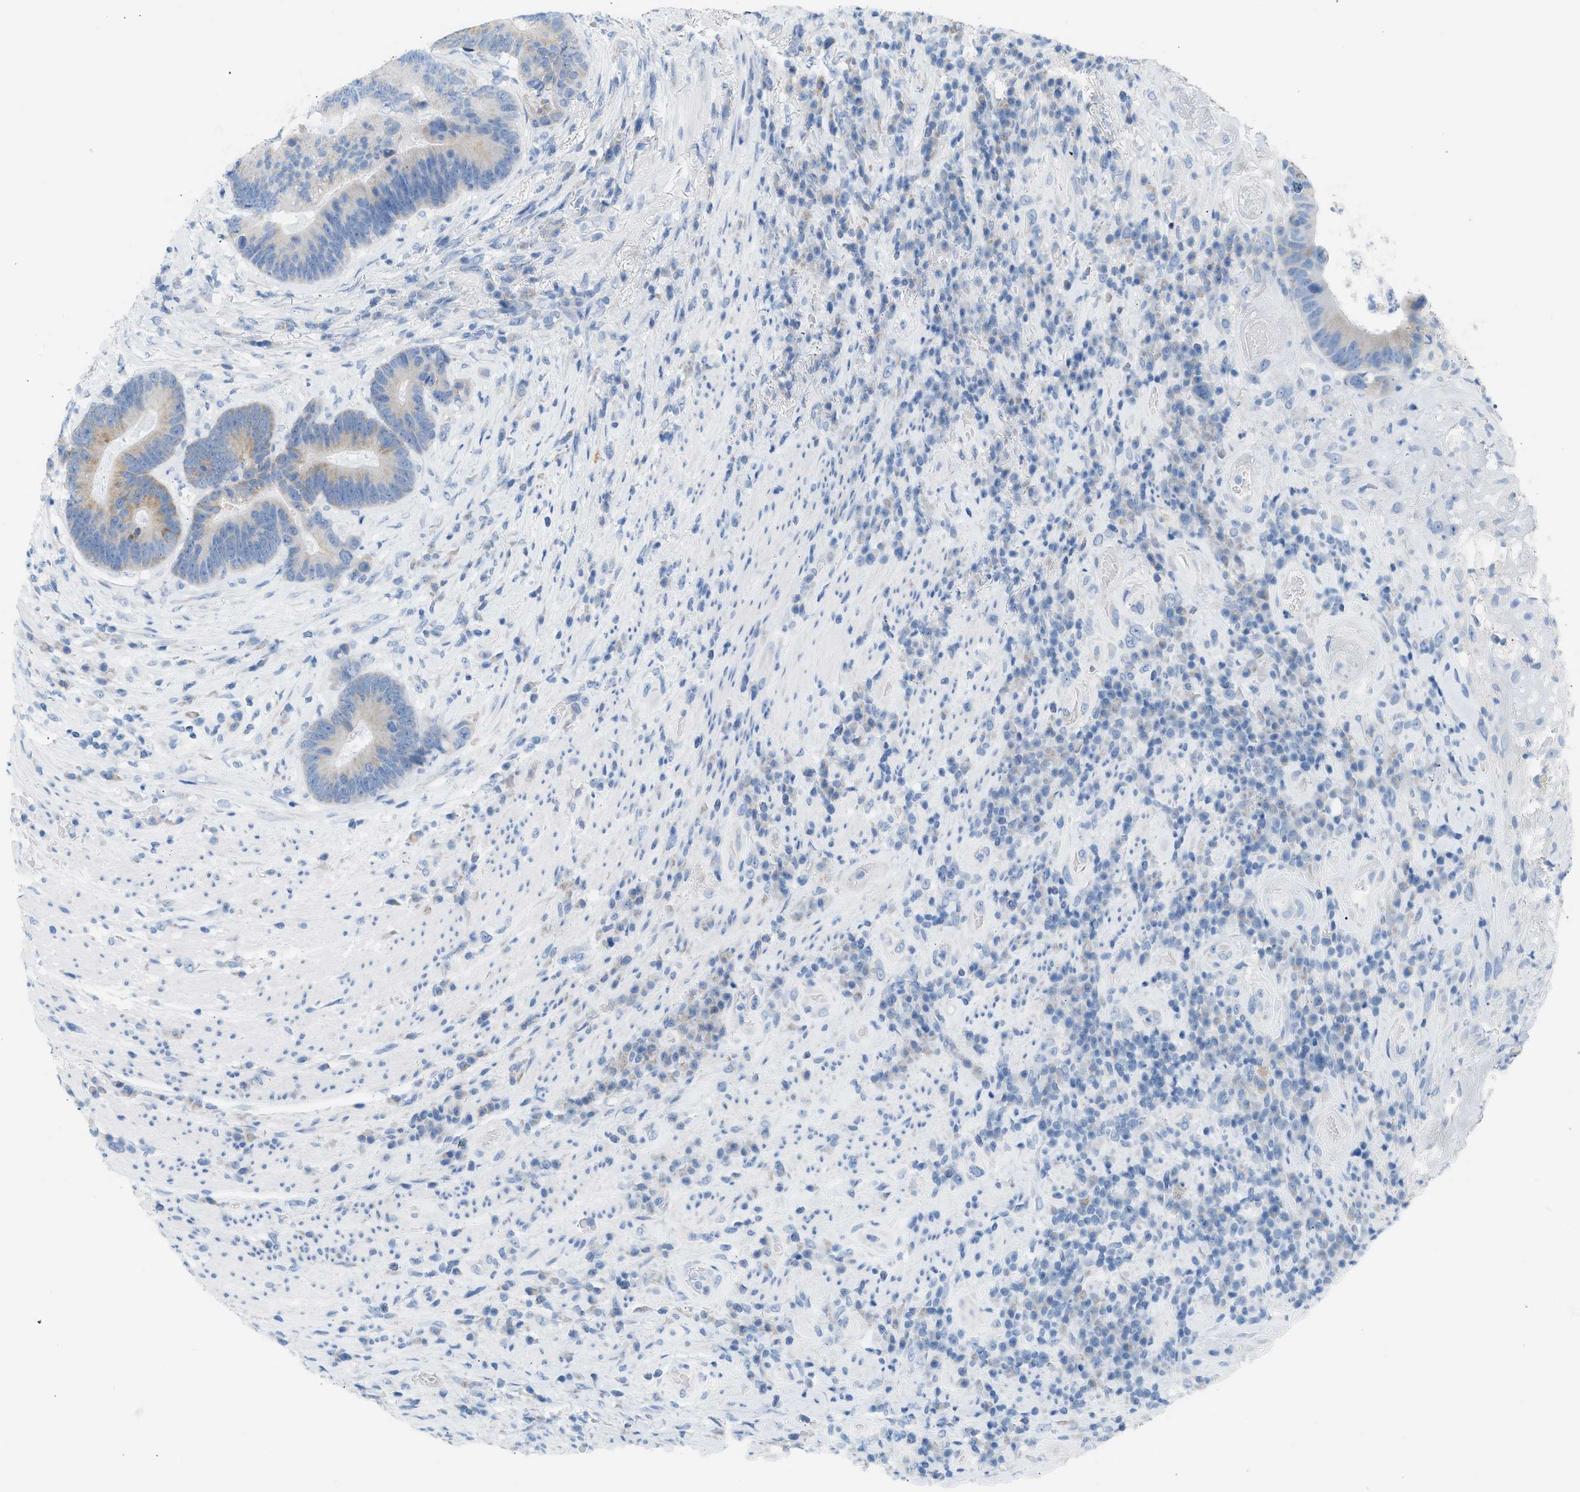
{"staining": {"intensity": "moderate", "quantity": "<25%", "location": "cytoplasmic/membranous"}, "tissue": "colorectal cancer", "cell_type": "Tumor cells", "image_type": "cancer", "snomed": [{"axis": "morphology", "description": "Adenocarcinoma, NOS"}, {"axis": "topography", "description": "Rectum"}], "caption": "This histopathology image demonstrates colorectal cancer (adenocarcinoma) stained with immunohistochemistry to label a protein in brown. The cytoplasmic/membranous of tumor cells show moderate positivity for the protein. Nuclei are counter-stained blue.", "gene": "NDUFS8", "patient": {"sex": "female", "age": 89}}